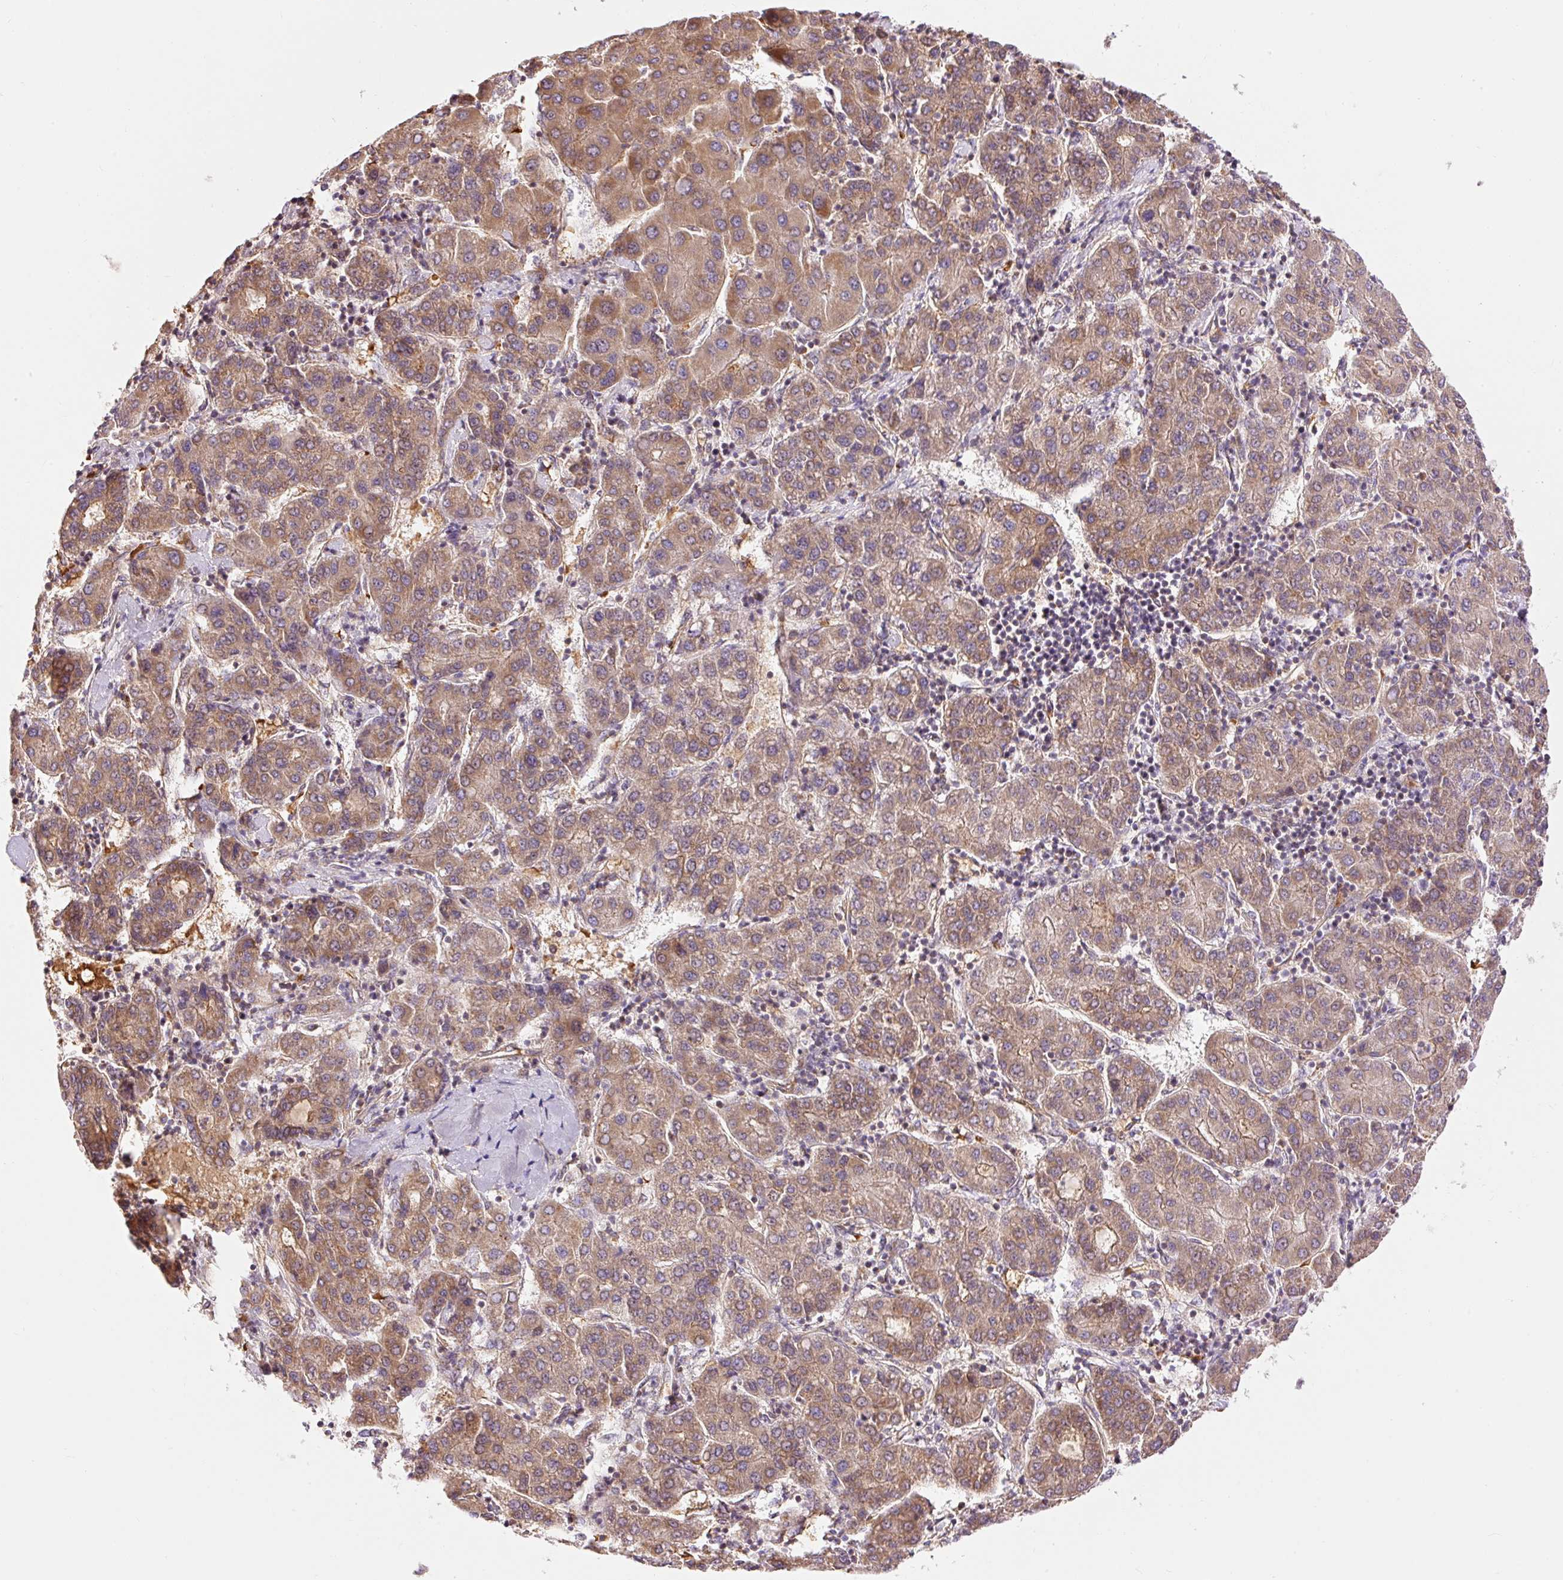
{"staining": {"intensity": "moderate", "quantity": ">75%", "location": "cytoplasmic/membranous"}, "tissue": "liver cancer", "cell_type": "Tumor cells", "image_type": "cancer", "snomed": [{"axis": "morphology", "description": "Carcinoma, Hepatocellular, NOS"}, {"axis": "topography", "description": "Liver"}], "caption": "The histopathology image reveals immunohistochemical staining of liver cancer (hepatocellular carcinoma). There is moderate cytoplasmic/membranous positivity is seen in about >75% of tumor cells. The staining was performed using DAB, with brown indicating positive protein expression. Nuclei are stained blue with hematoxylin.", "gene": "ADCY4", "patient": {"sex": "male", "age": 65}}